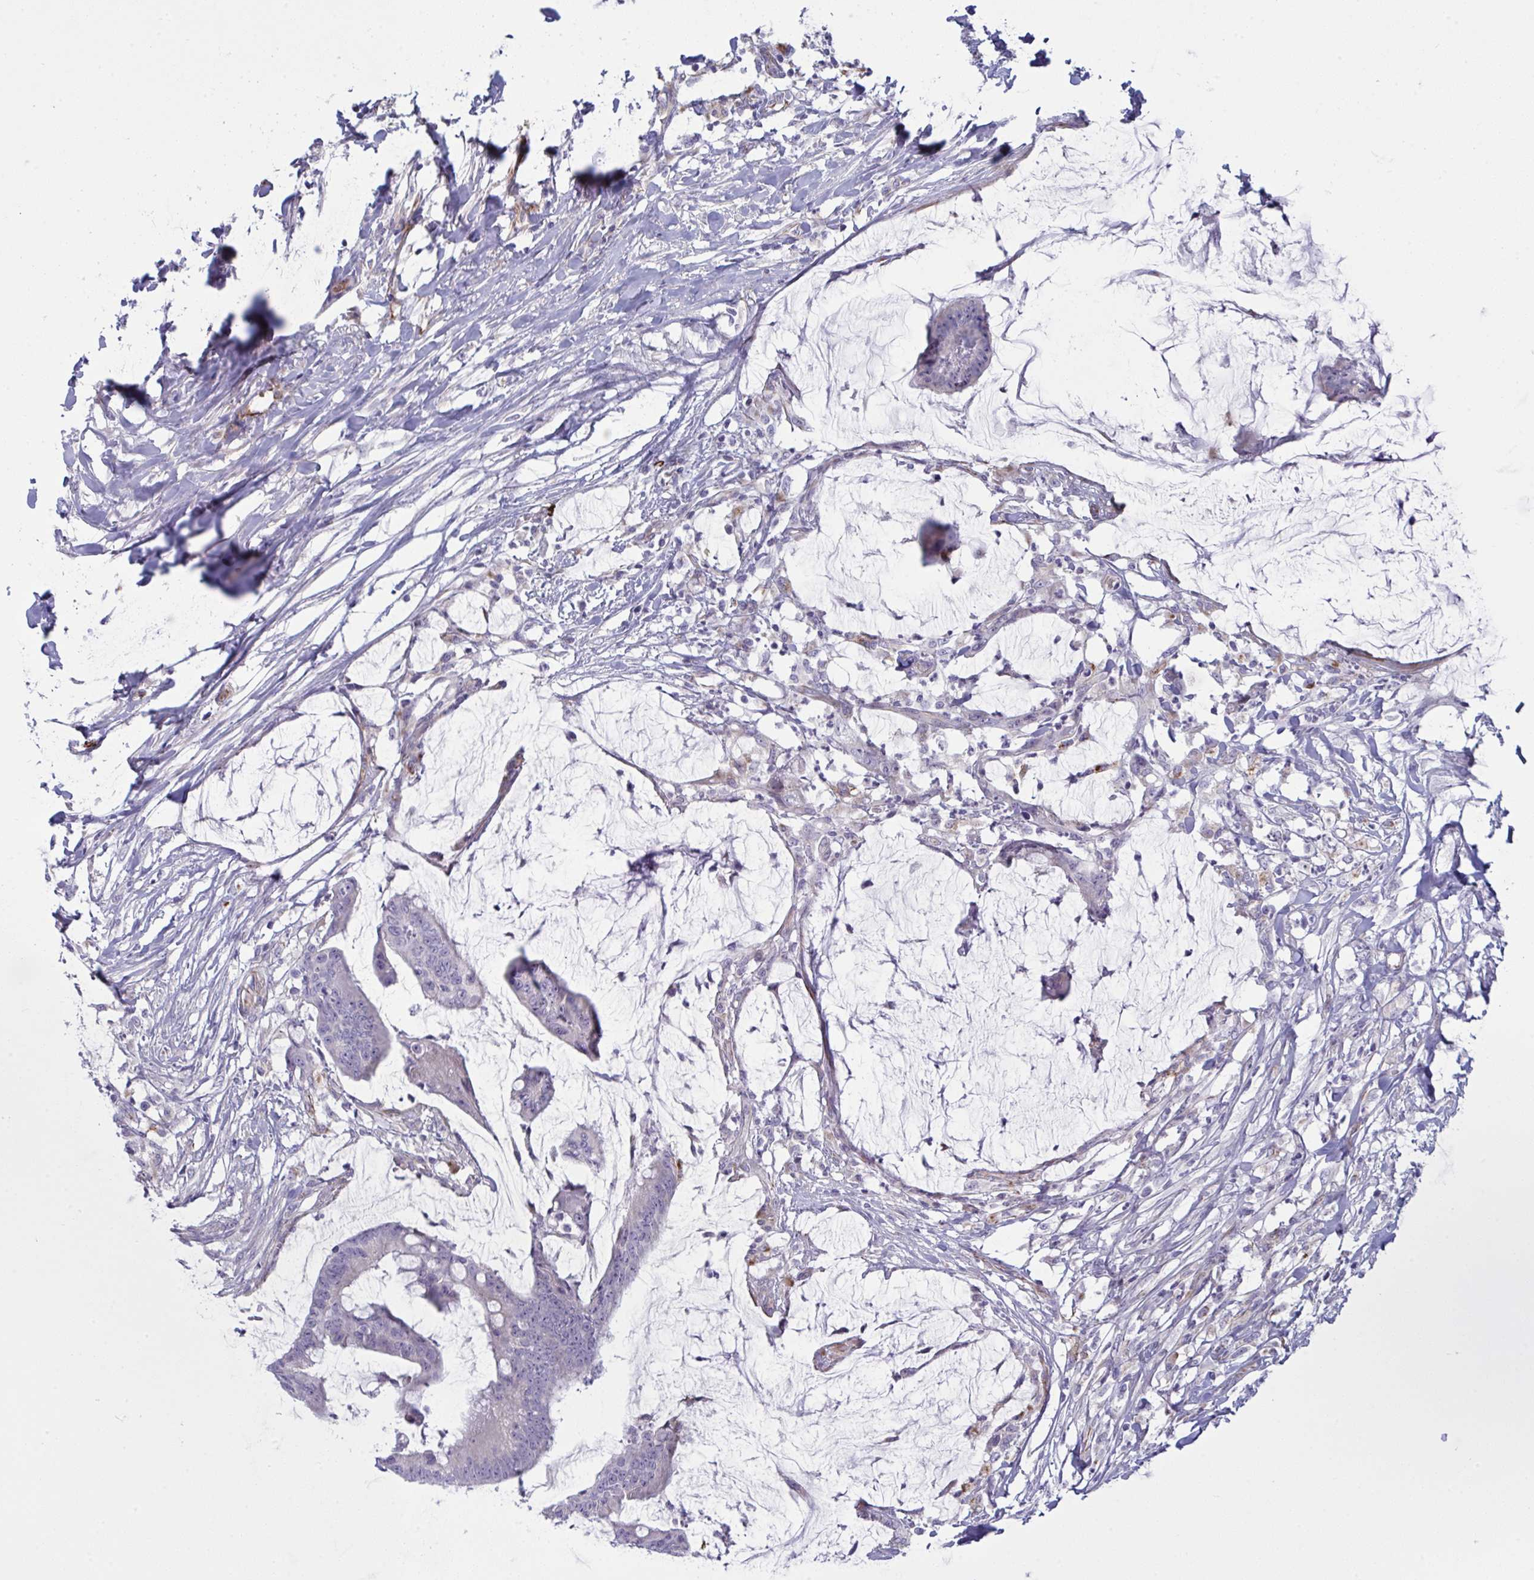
{"staining": {"intensity": "negative", "quantity": "none", "location": "none"}, "tissue": "colorectal cancer", "cell_type": "Tumor cells", "image_type": "cancer", "snomed": [{"axis": "morphology", "description": "Adenocarcinoma, NOS"}, {"axis": "topography", "description": "Colon"}], "caption": "Human colorectal cancer stained for a protein using IHC exhibits no staining in tumor cells.", "gene": "DCBLD1", "patient": {"sex": "male", "age": 62}}